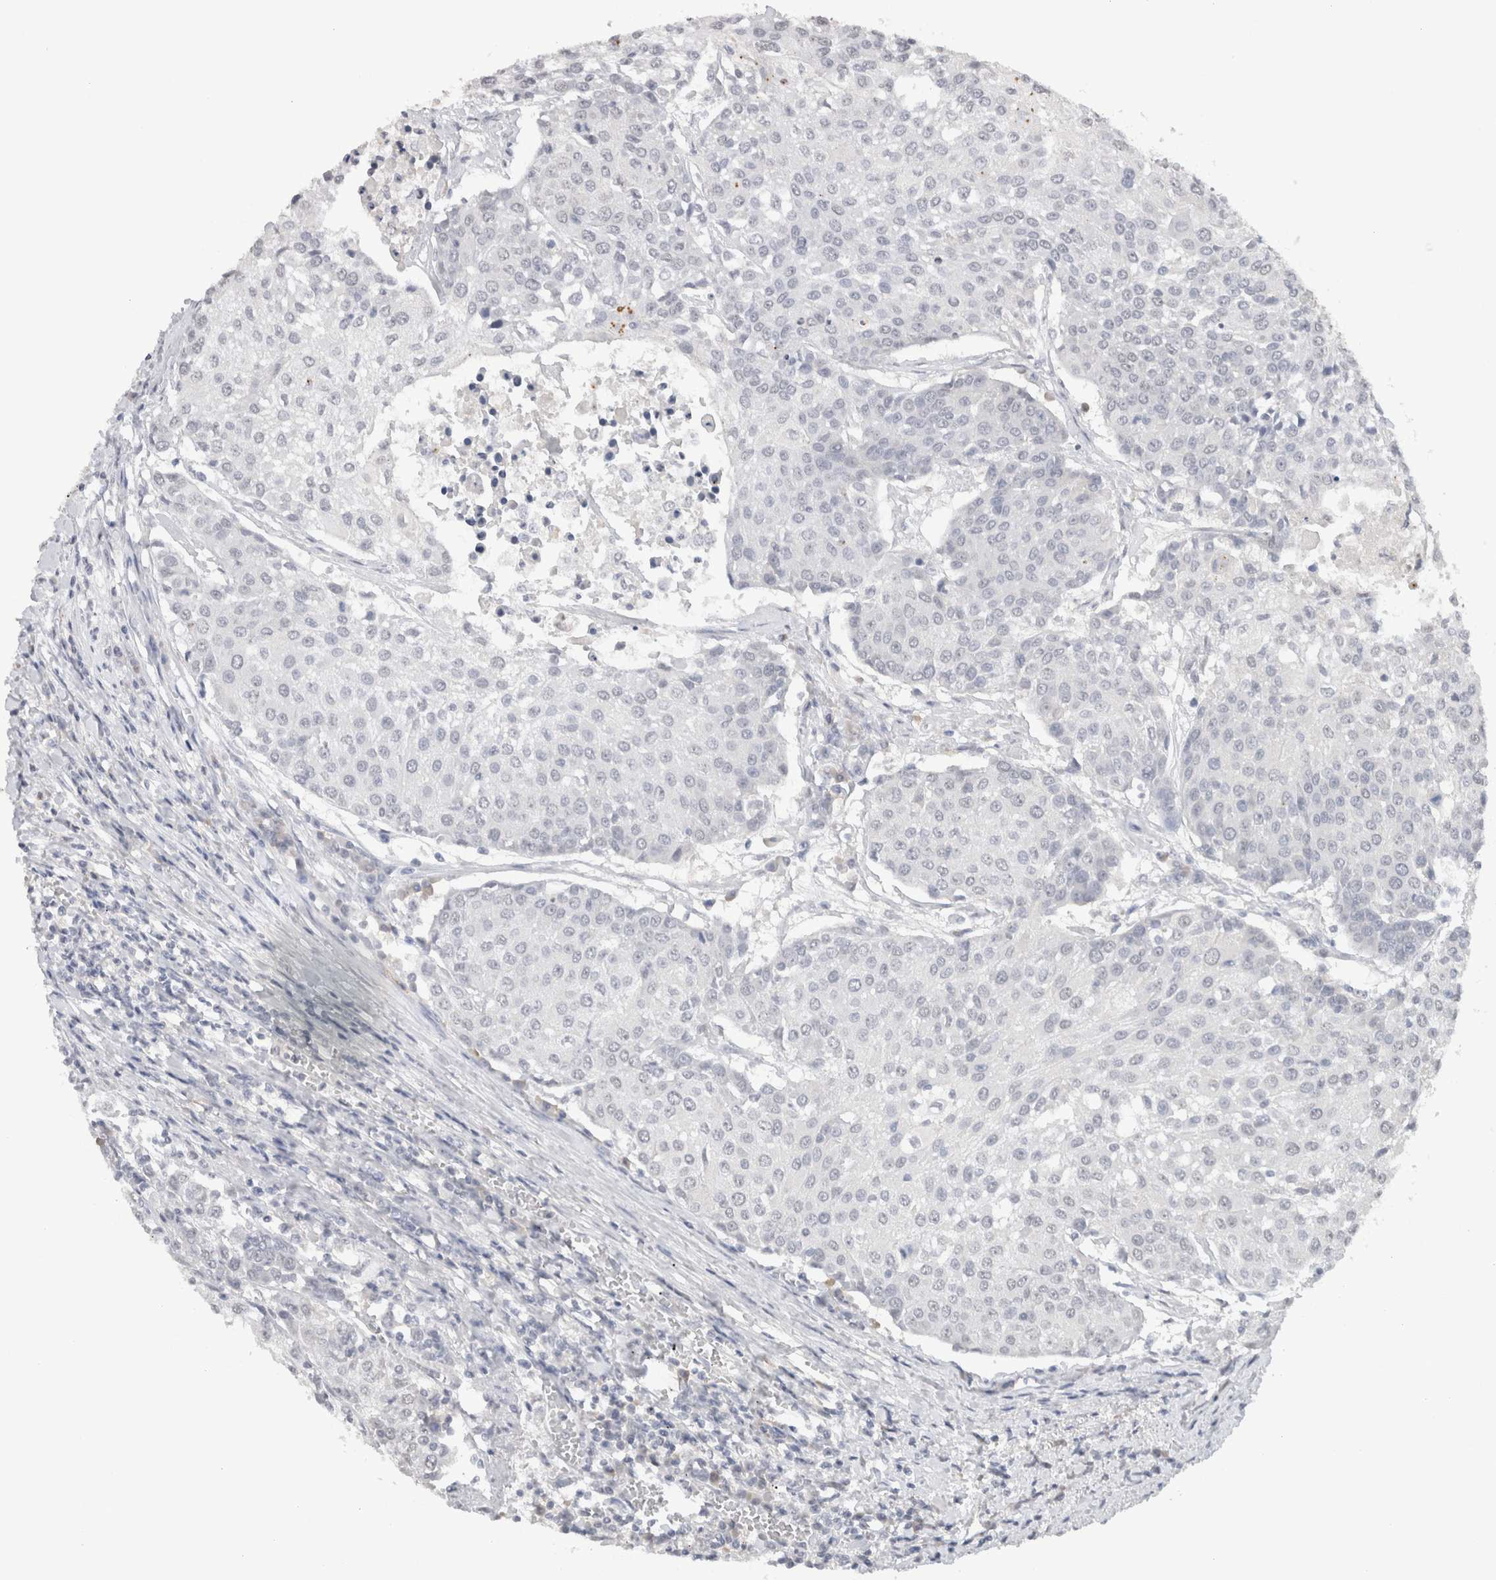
{"staining": {"intensity": "negative", "quantity": "none", "location": "none"}, "tissue": "urothelial cancer", "cell_type": "Tumor cells", "image_type": "cancer", "snomed": [{"axis": "morphology", "description": "Urothelial carcinoma, High grade"}, {"axis": "topography", "description": "Urinary bladder"}], "caption": "DAB (3,3'-diaminobenzidine) immunohistochemical staining of high-grade urothelial carcinoma reveals no significant positivity in tumor cells.", "gene": "CADM3", "patient": {"sex": "female", "age": 85}}